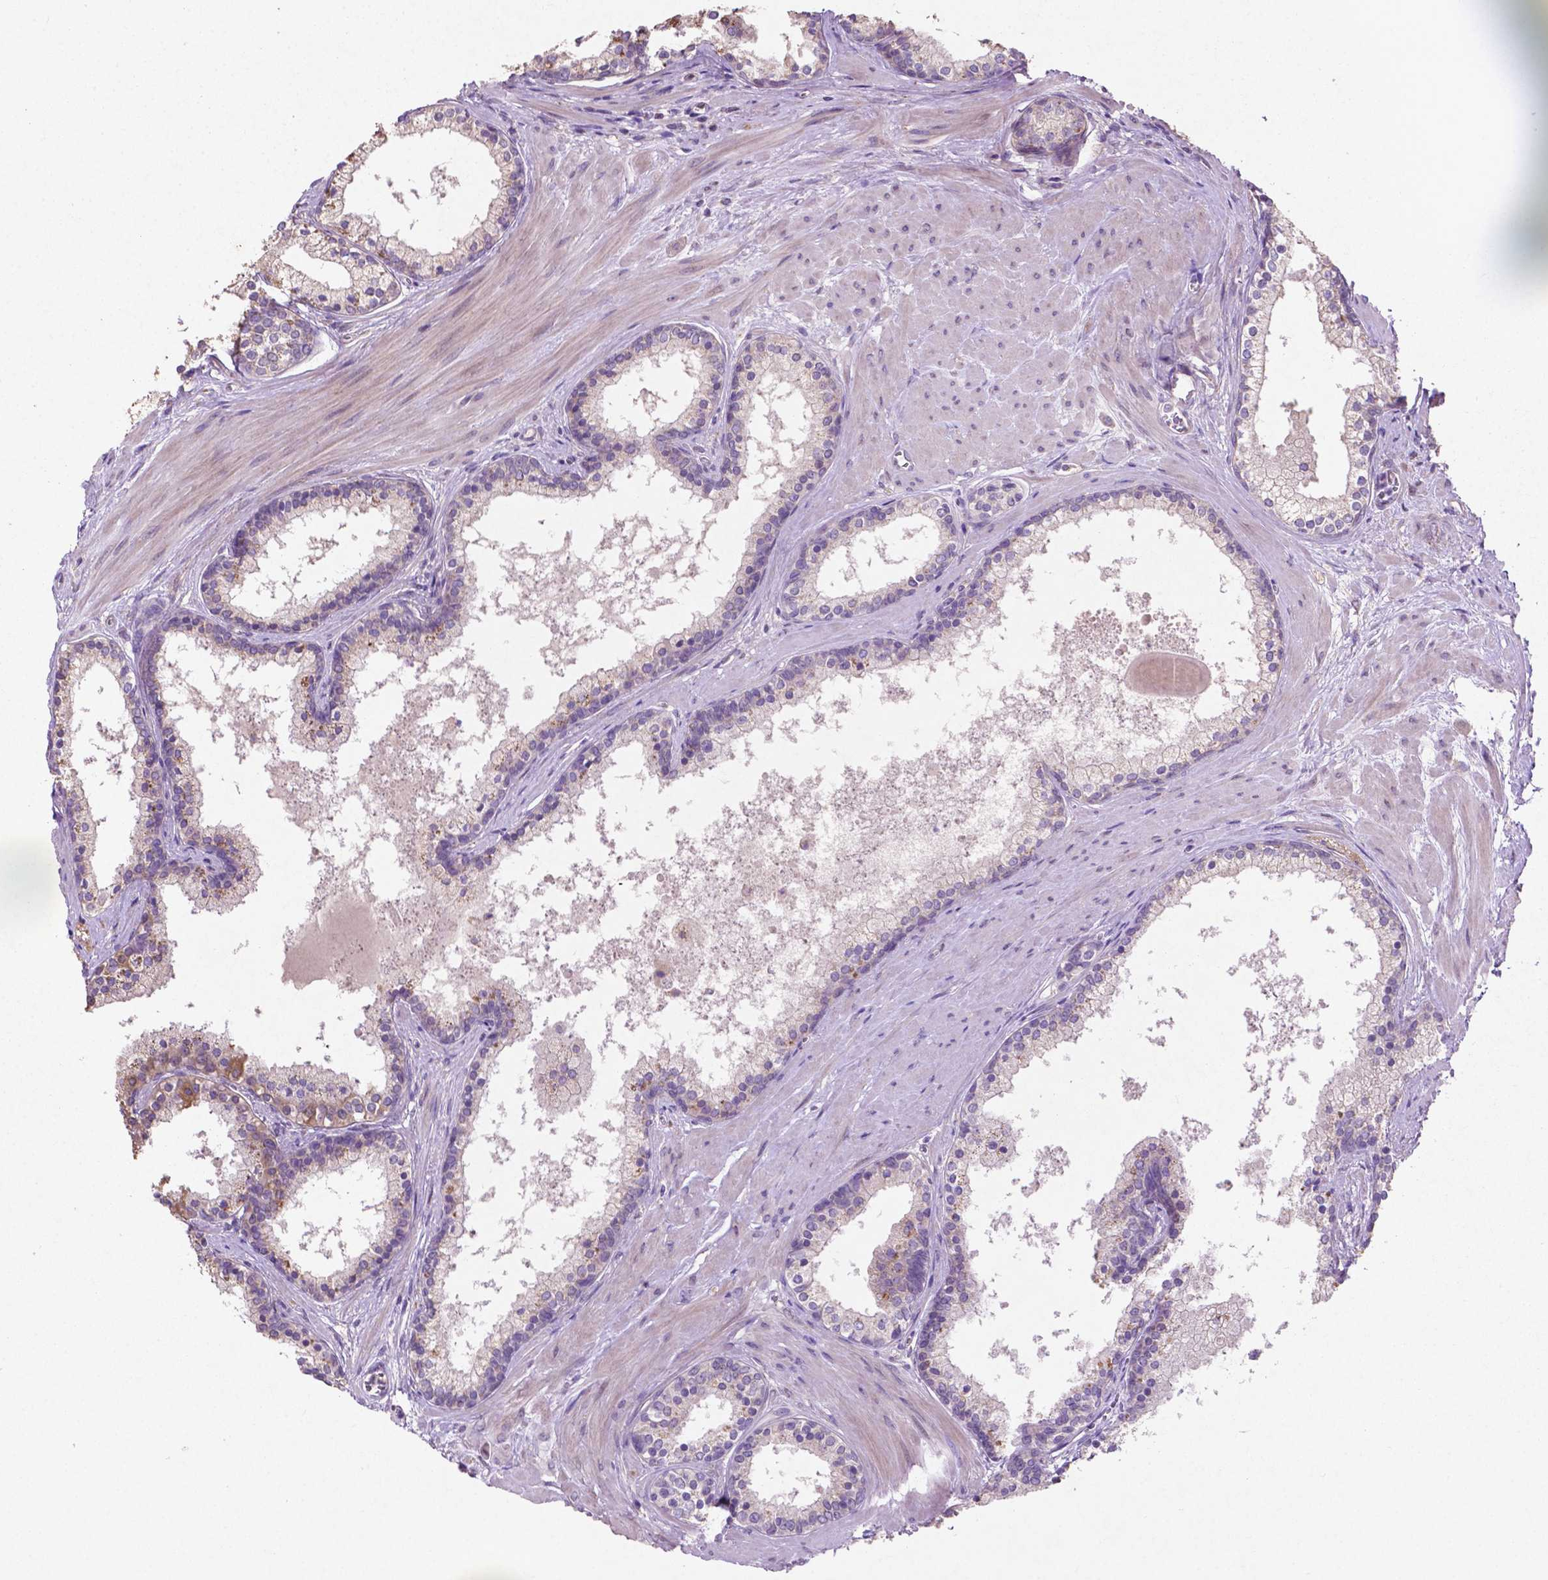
{"staining": {"intensity": "negative", "quantity": "none", "location": "none"}, "tissue": "prostate", "cell_type": "Glandular cells", "image_type": "normal", "snomed": [{"axis": "morphology", "description": "Normal tissue, NOS"}, {"axis": "topography", "description": "Prostate"}], "caption": "IHC of unremarkable prostate displays no positivity in glandular cells.", "gene": "MBTPS1", "patient": {"sex": "male", "age": 61}}